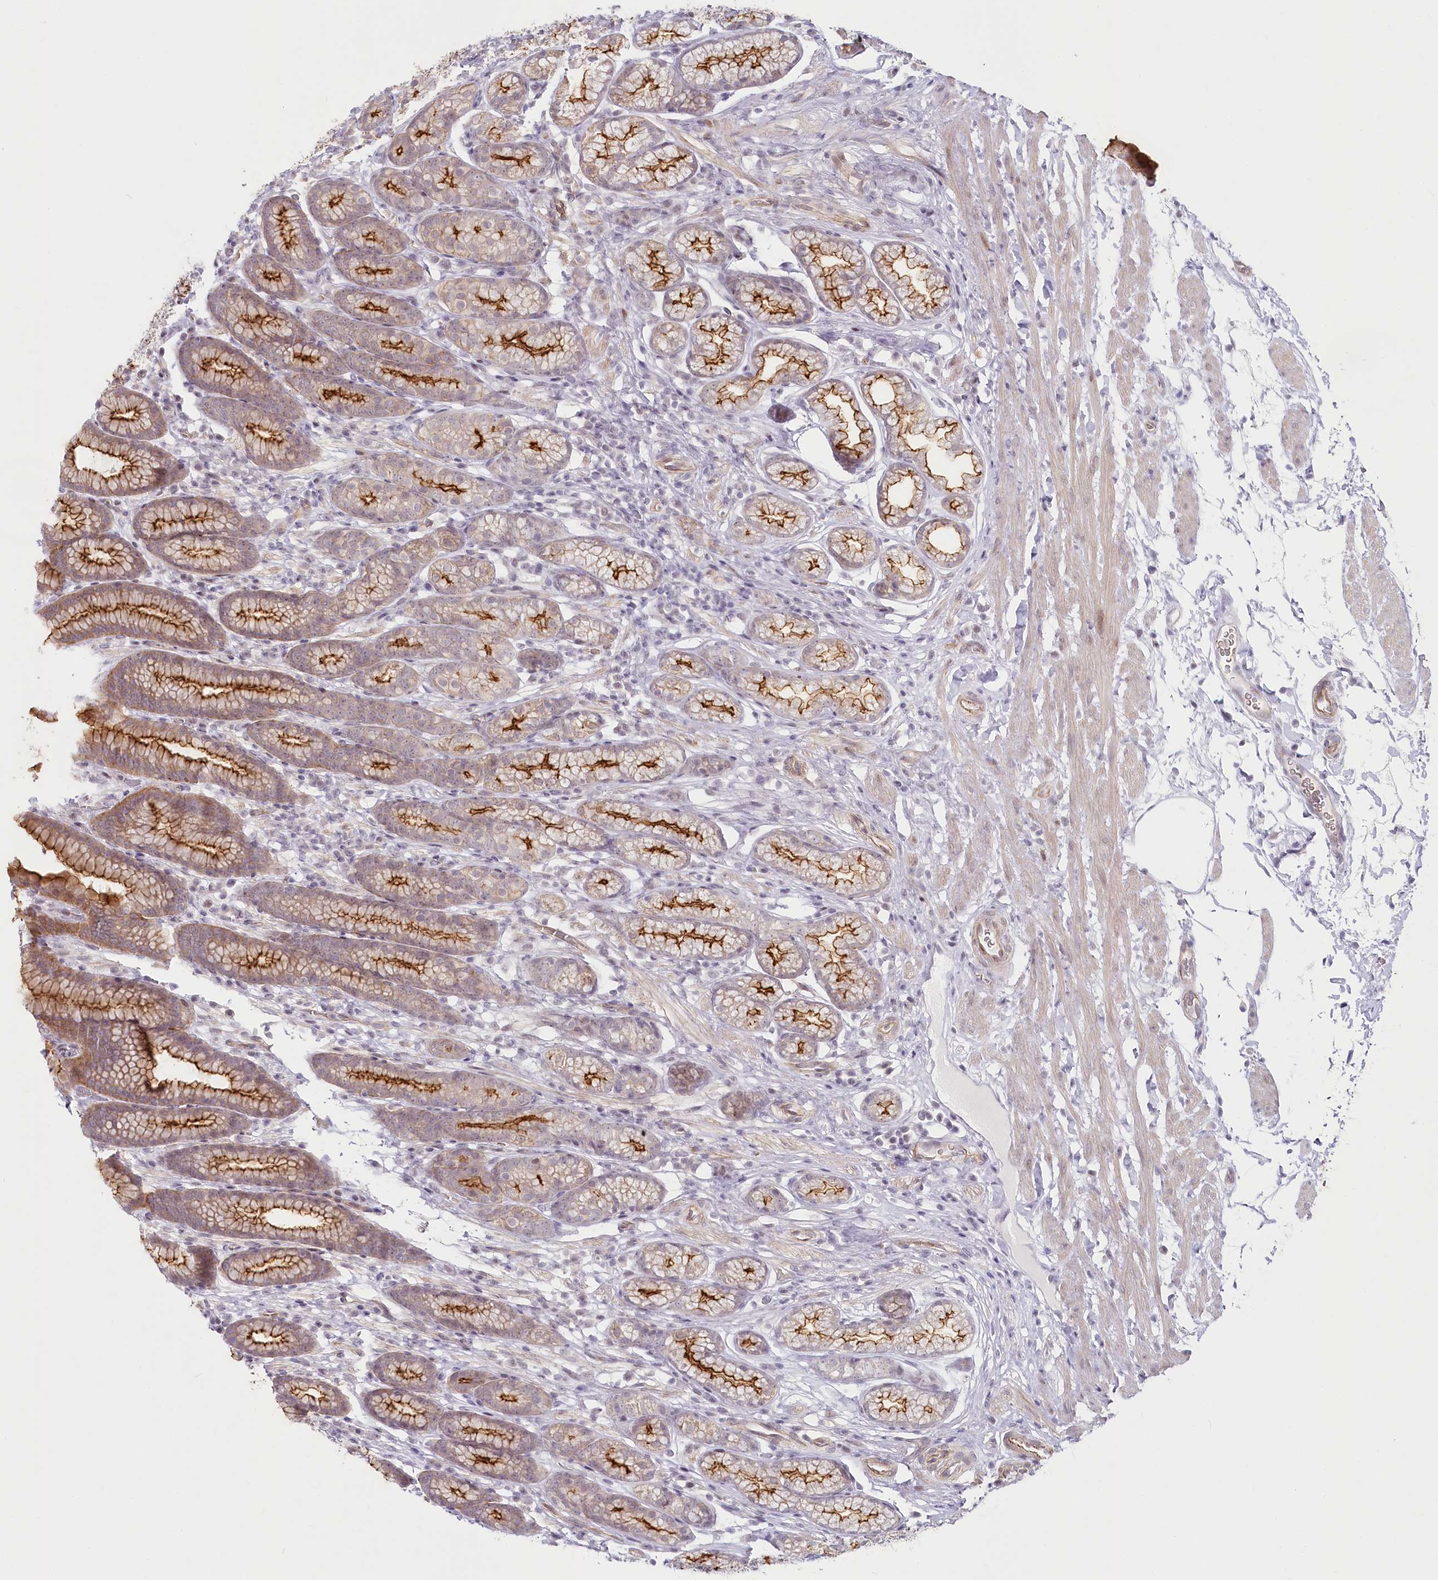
{"staining": {"intensity": "strong", "quantity": "25%-75%", "location": "cytoplasmic/membranous"}, "tissue": "stomach", "cell_type": "Glandular cells", "image_type": "normal", "snomed": [{"axis": "morphology", "description": "Normal tissue, NOS"}, {"axis": "topography", "description": "Stomach"}], "caption": "Normal stomach shows strong cytoplasmic/membranous positivity in about 25%-75% of glandular cells.", "gene": "ABHD8", "patient": {"sex": "male", "age": 42}}